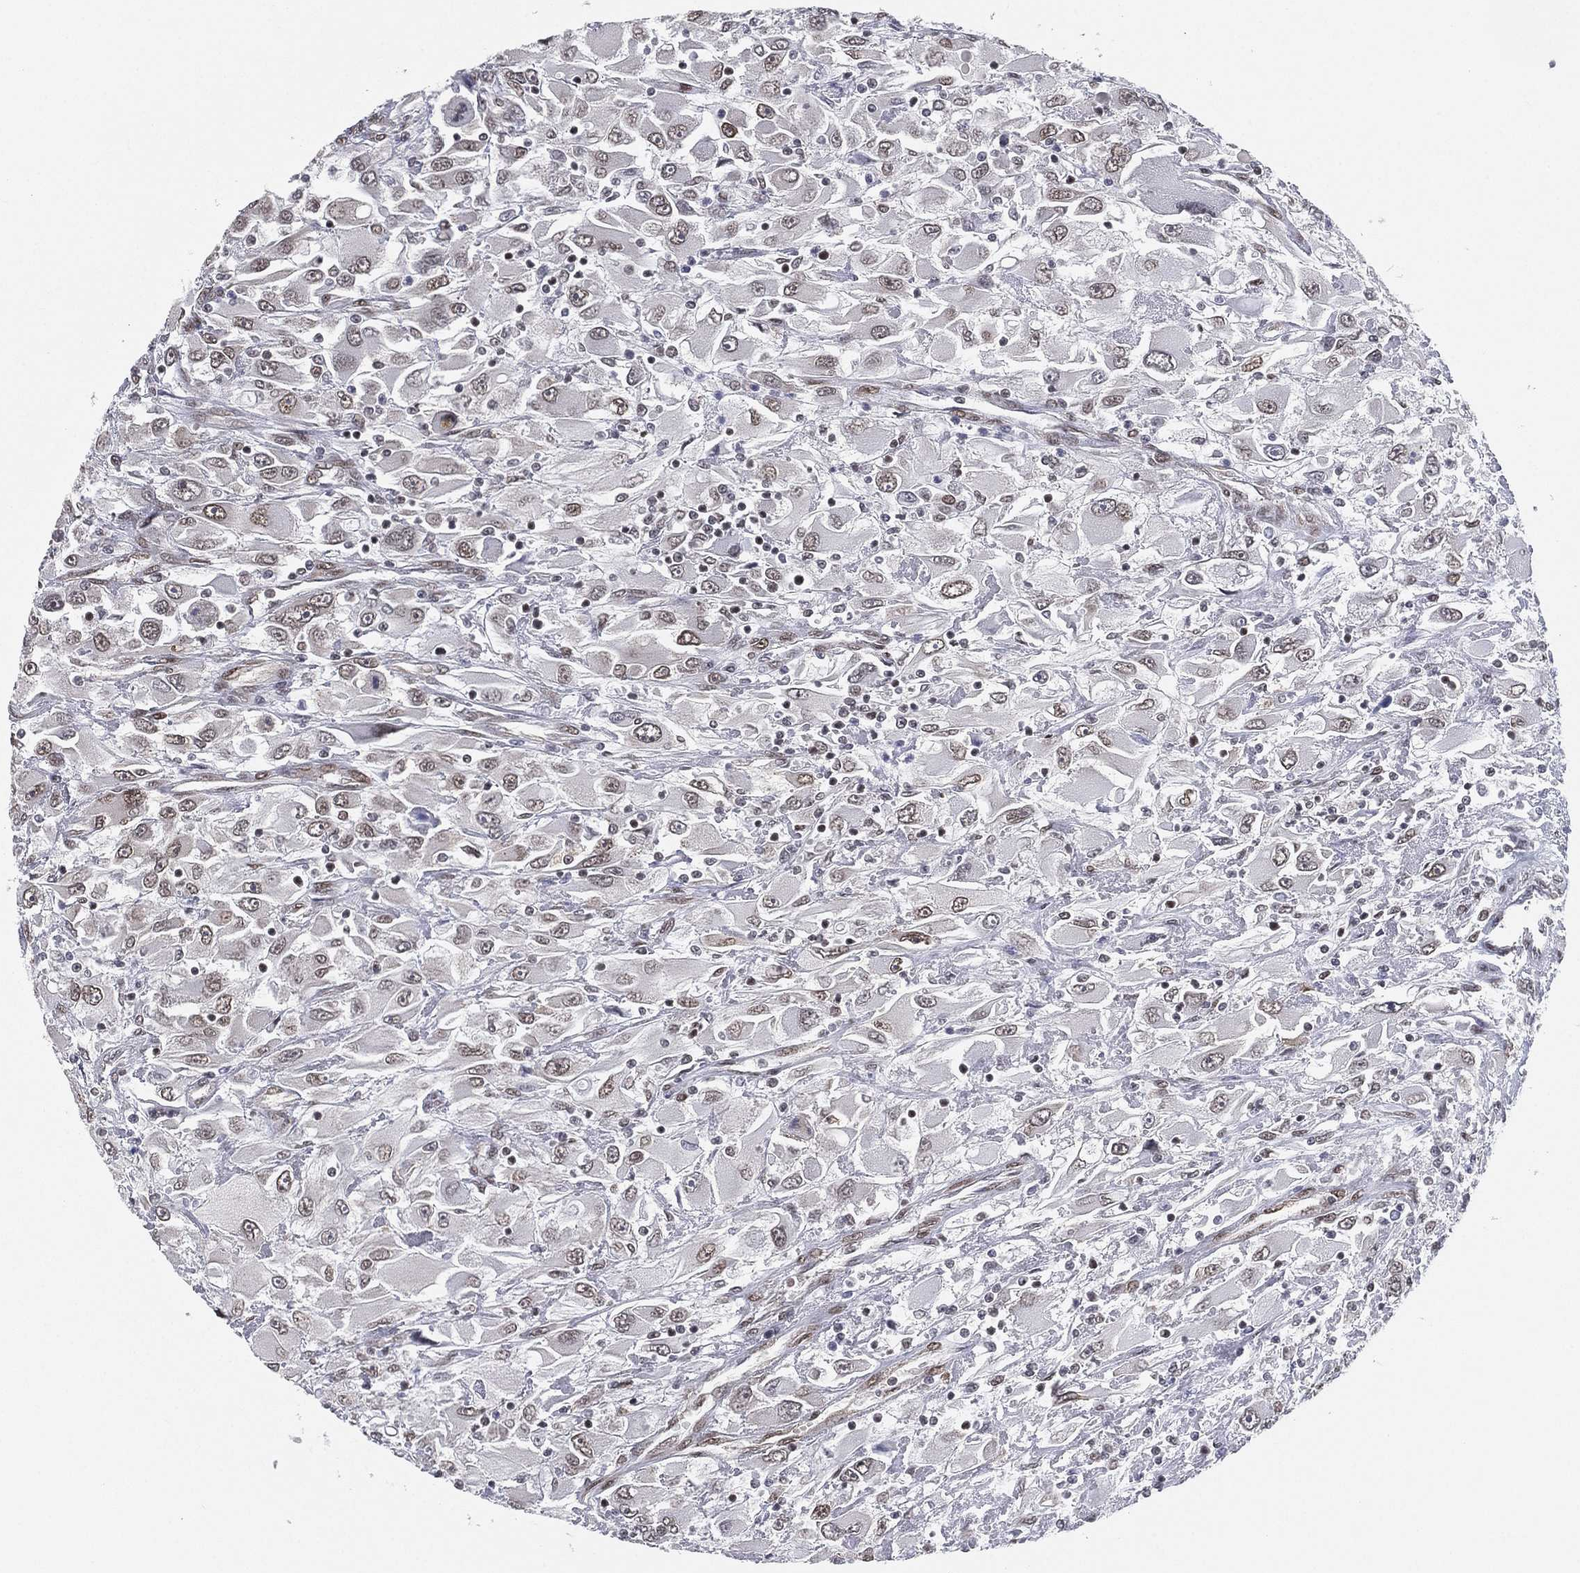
{"staining": {"intensity": "strong", "quantity": "<25%", "location": "nuclear"}, "tissue": "renal cancer", "cell_type": "Tumor cells", "image_type": "cancer", "snomed": [{"axis": "morphology", "description": "Adenocarcinoma, NOS"}, {"axis": "topography", "description": "Kidney"}], "caption": "About <25% of tumor cells in human adenocarcinoma (renal) display strong nuclear protein positivity as visualized by brown immunohistochemical staining.", "gene": "FUBP3", "patient": {"sex": "female", "age": 52}}